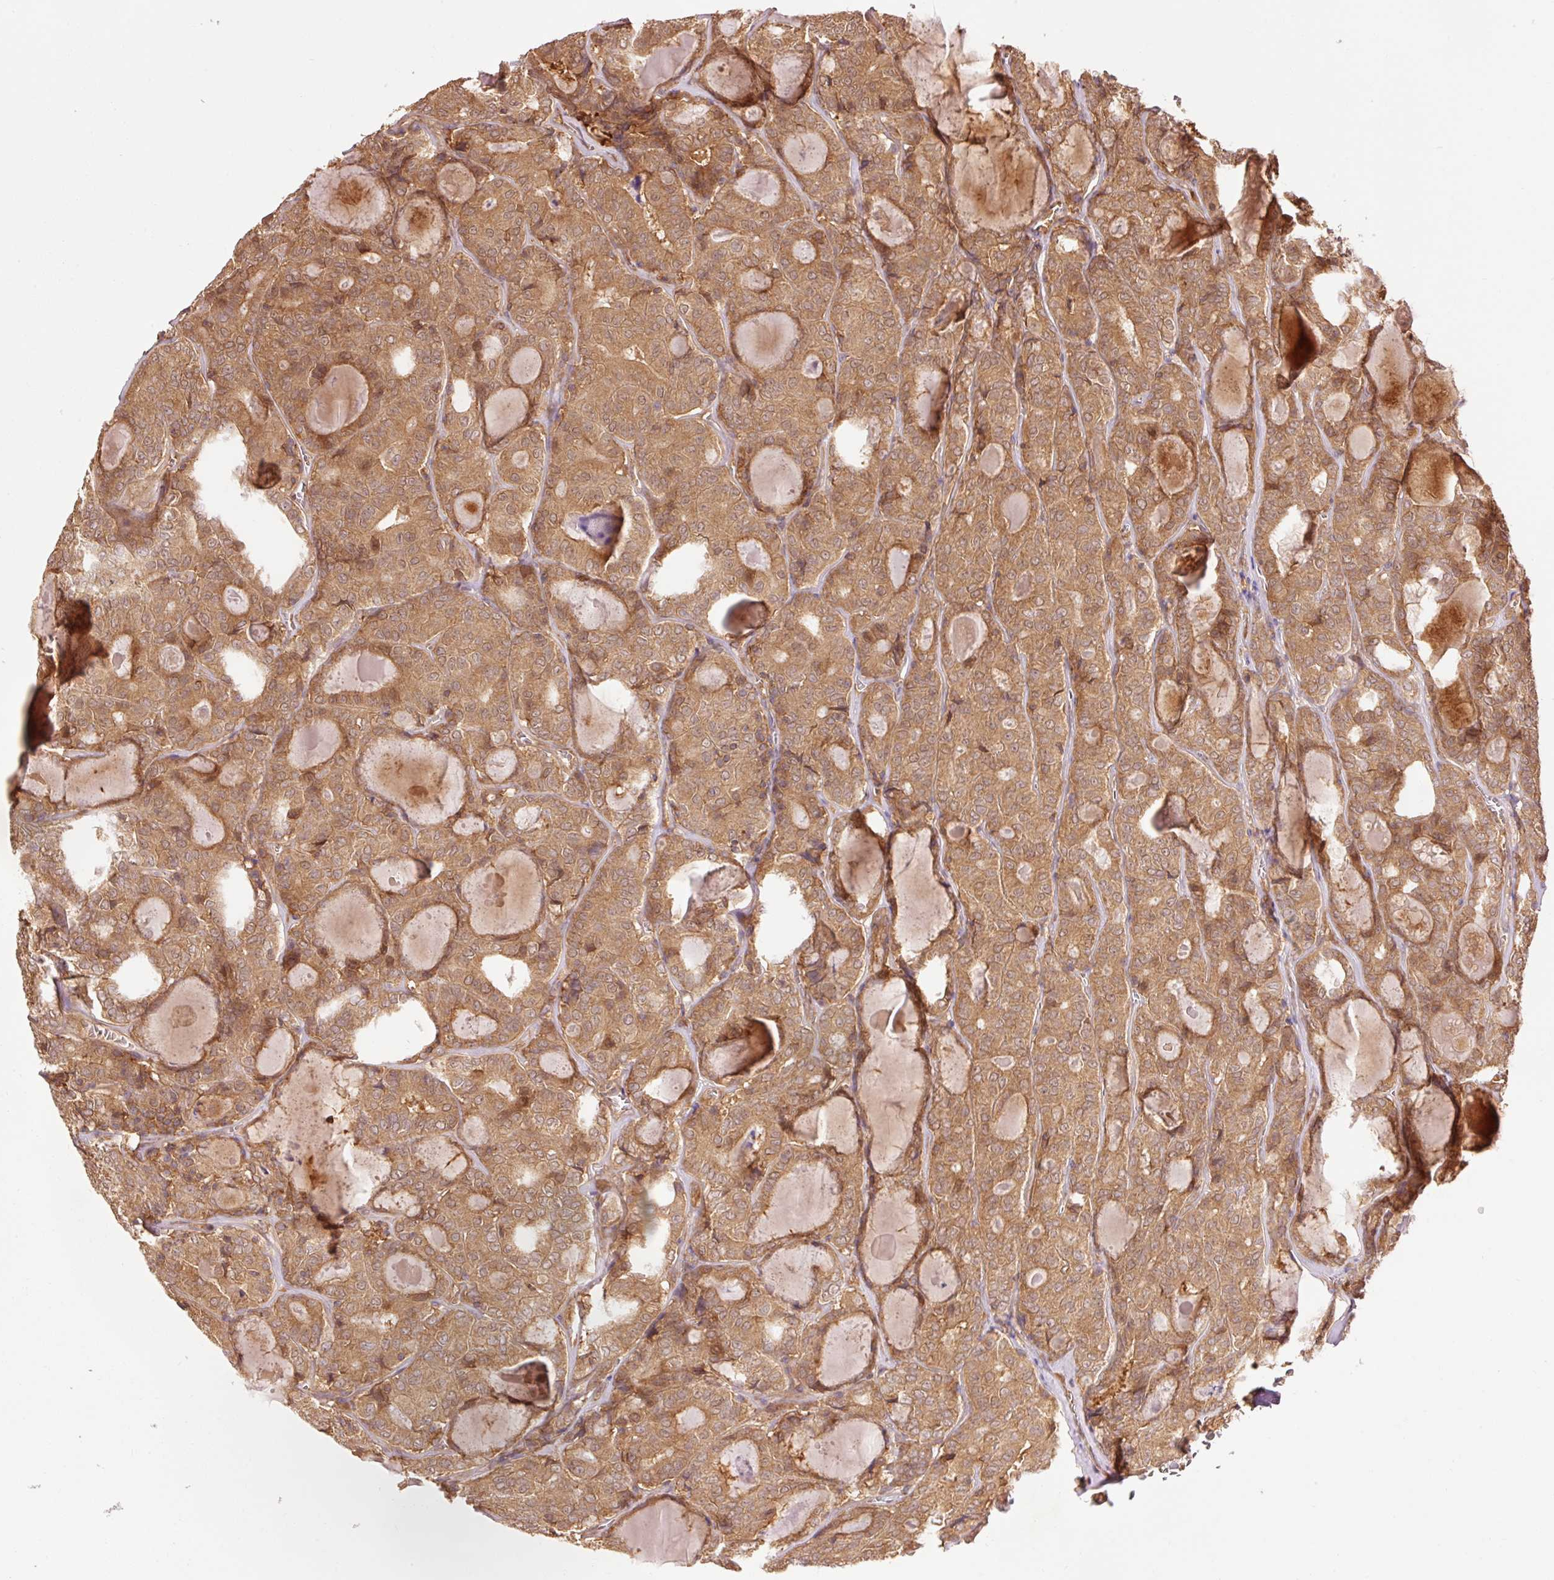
{"staining": {"intensity": "moderate", "quantity": ">75%", "location": "cytoplasmic/membranous"}, "tissue": "thyroid cancer", "cell_type": "Tumor cells", "image_type": "cancer", "snomed": [{"axis": "morphology", "description": "Papillary adenocarcinoma, NOS"}, {"axis": "topography", "description": "Thyroid gland"}], "caption": "IHC of human papillary adenocarcinoma (thyroid) exhibits medium levels of moderate cytoplasmic/membranous positivity in approximately >75% of tumor cells. (DAB (3,3'-diaminobenzidine) IHC with brightfield microscopy, high magnification).", "gene": "PDAP1", "patient": {"sex": "female", "age": 72}}